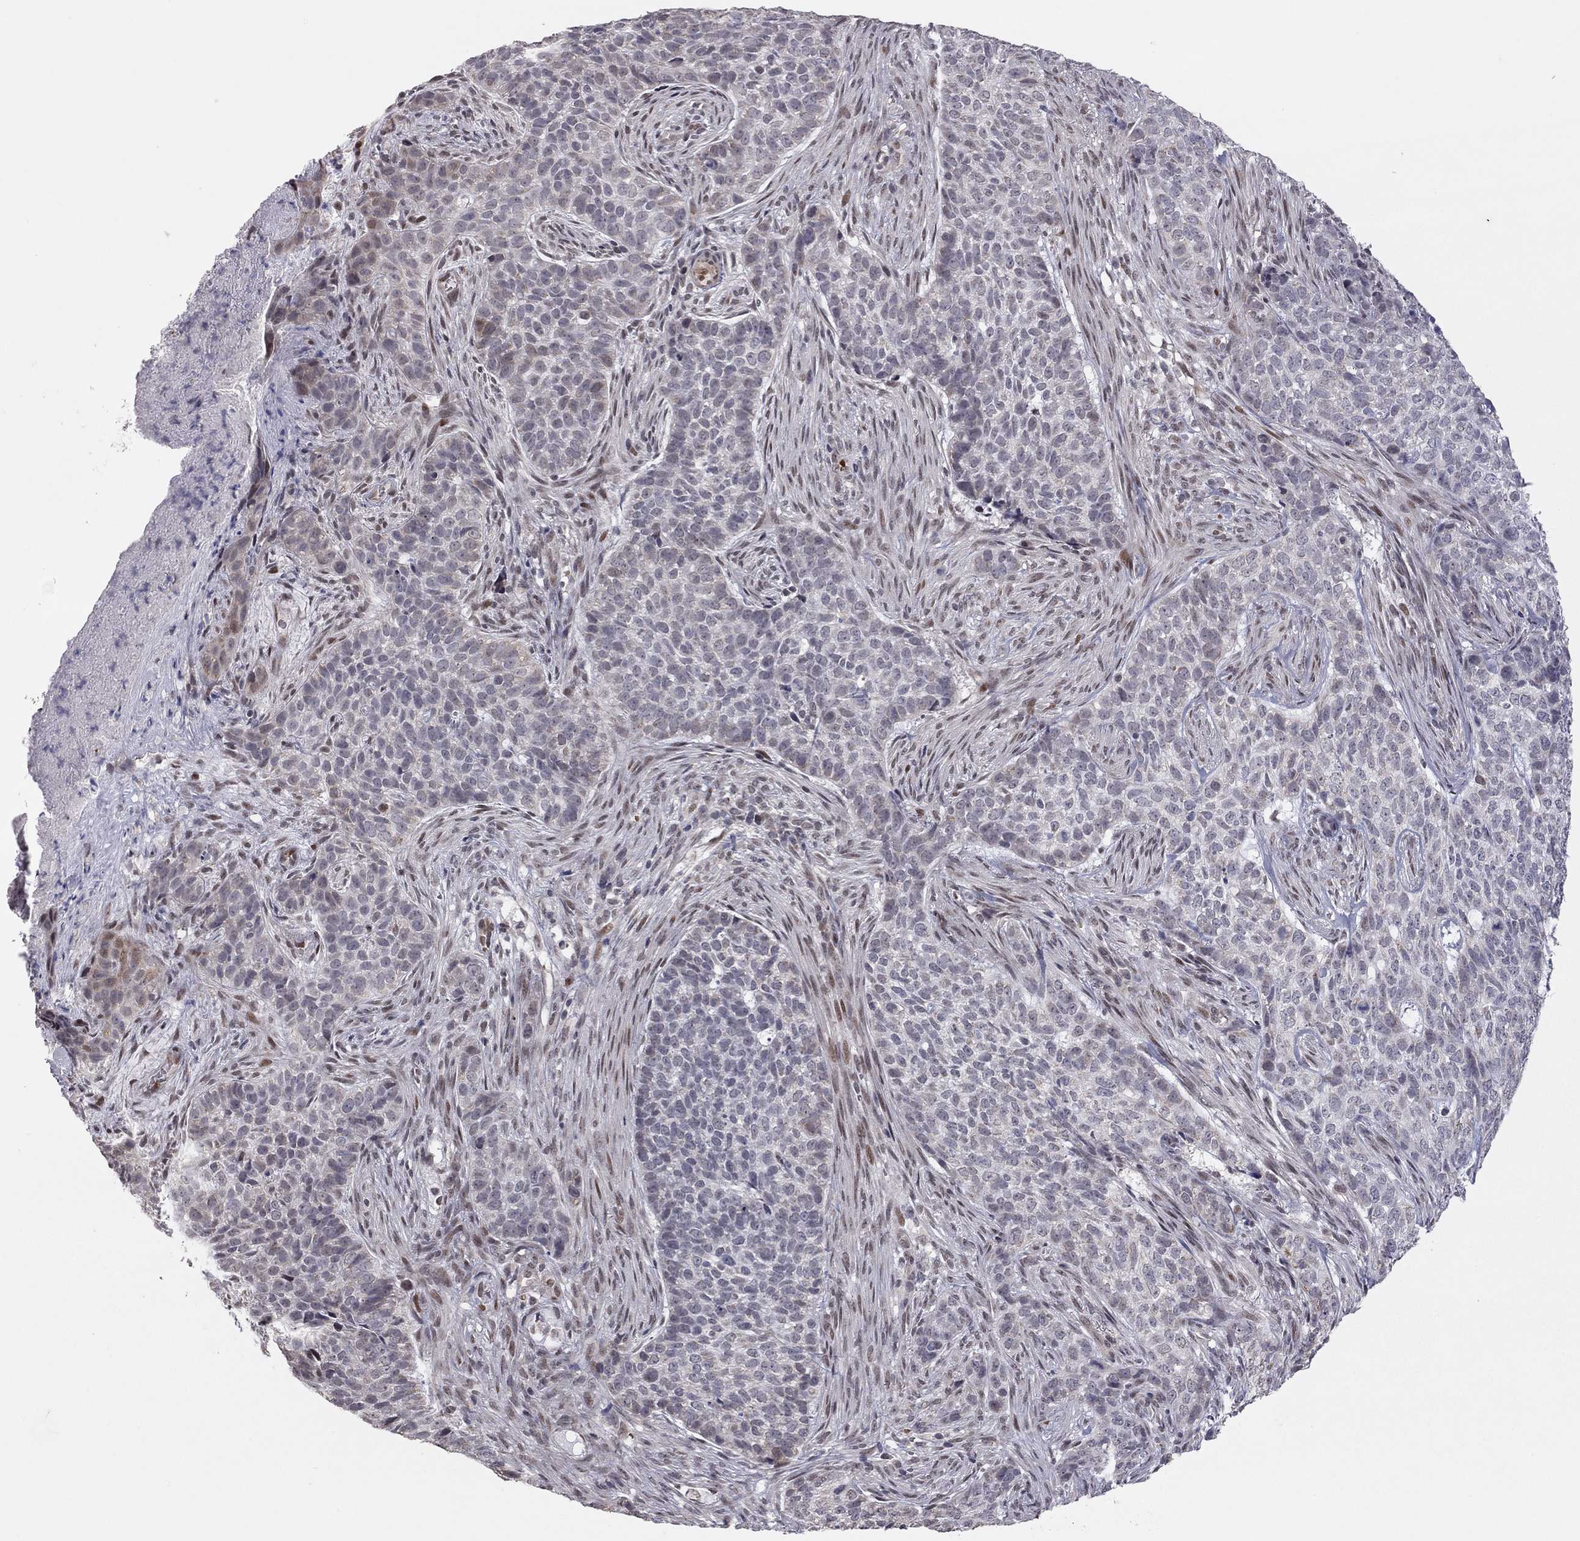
{"staining": {"intensity": "weak", "quantity": "<25%", "location": "cytoplasmic/membranous"}, "tissue": "skin cancer", "cell_type": "Tumor cells", "image_type": "cancer", "snomed": [{"axis": "morphology", "description": "Basal cell carcinoma"}, {"axis": "topography", "description": "Skin"}], "caption": "Micrograph shows no protein staining in tumor cells of basal cell carcinoma (skin) tissue. Nuclei are stained in blue.", "gene": "MC3R", "patient": {"sex": "female", "age": 69}}